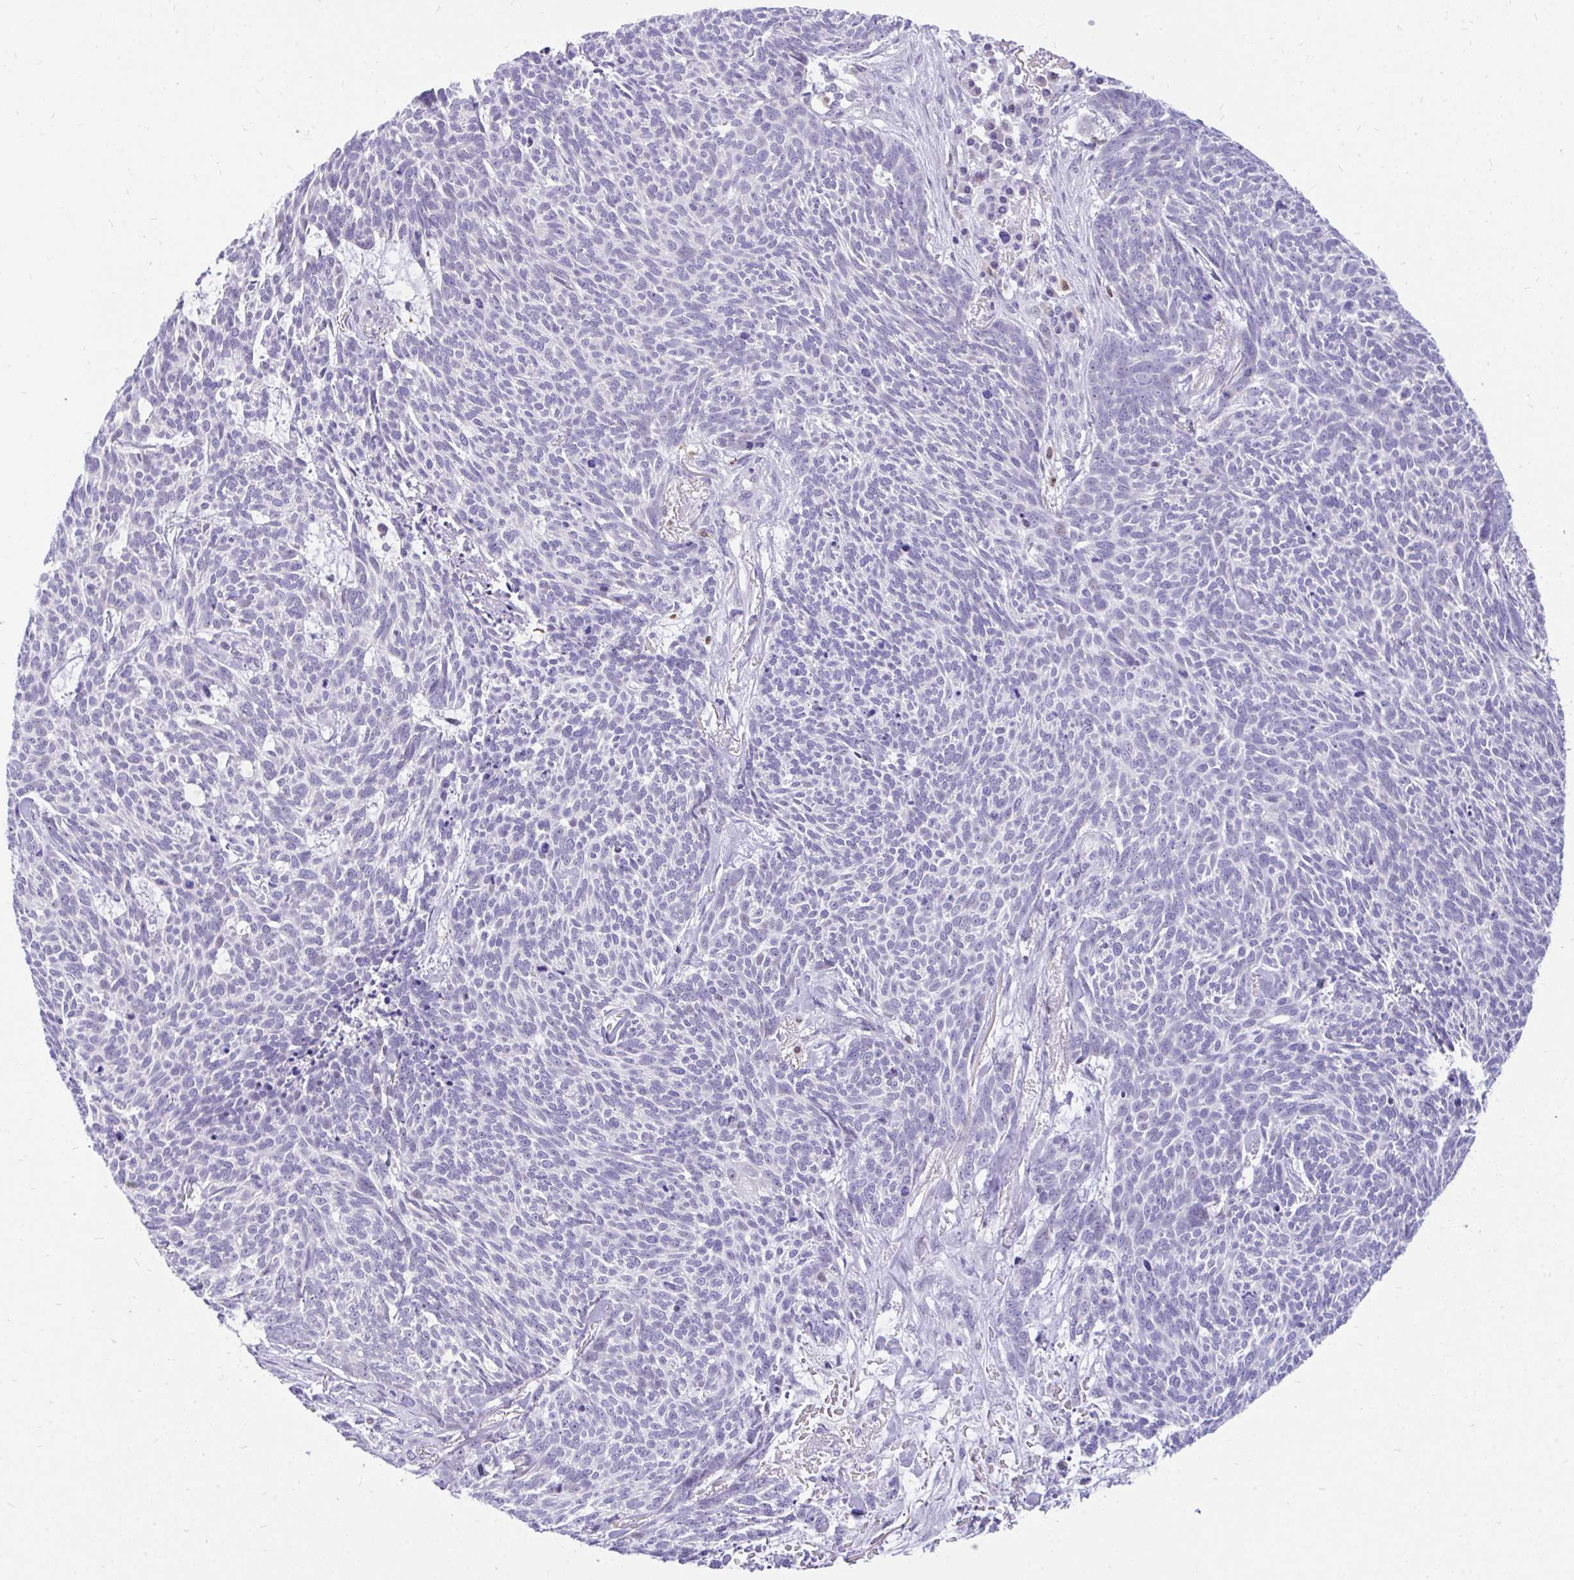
{"staining": {"intensity": "negative", "quantity": "none", "location": "none"}, "tissue": "skin cancer", "cell_type": "Tumor cells", "image_type": "cancer", "snomed": [{"axis": "morphology", "description": "Basal cell carcinoma"}, {"axis": "topography", "description": "Skin"}], "caption": "A photomicrograph of human skin cancer is negative for staining in tumor cells.", "gene": "GLB1L2", "patient": {"sex": "female", "age": 93}}